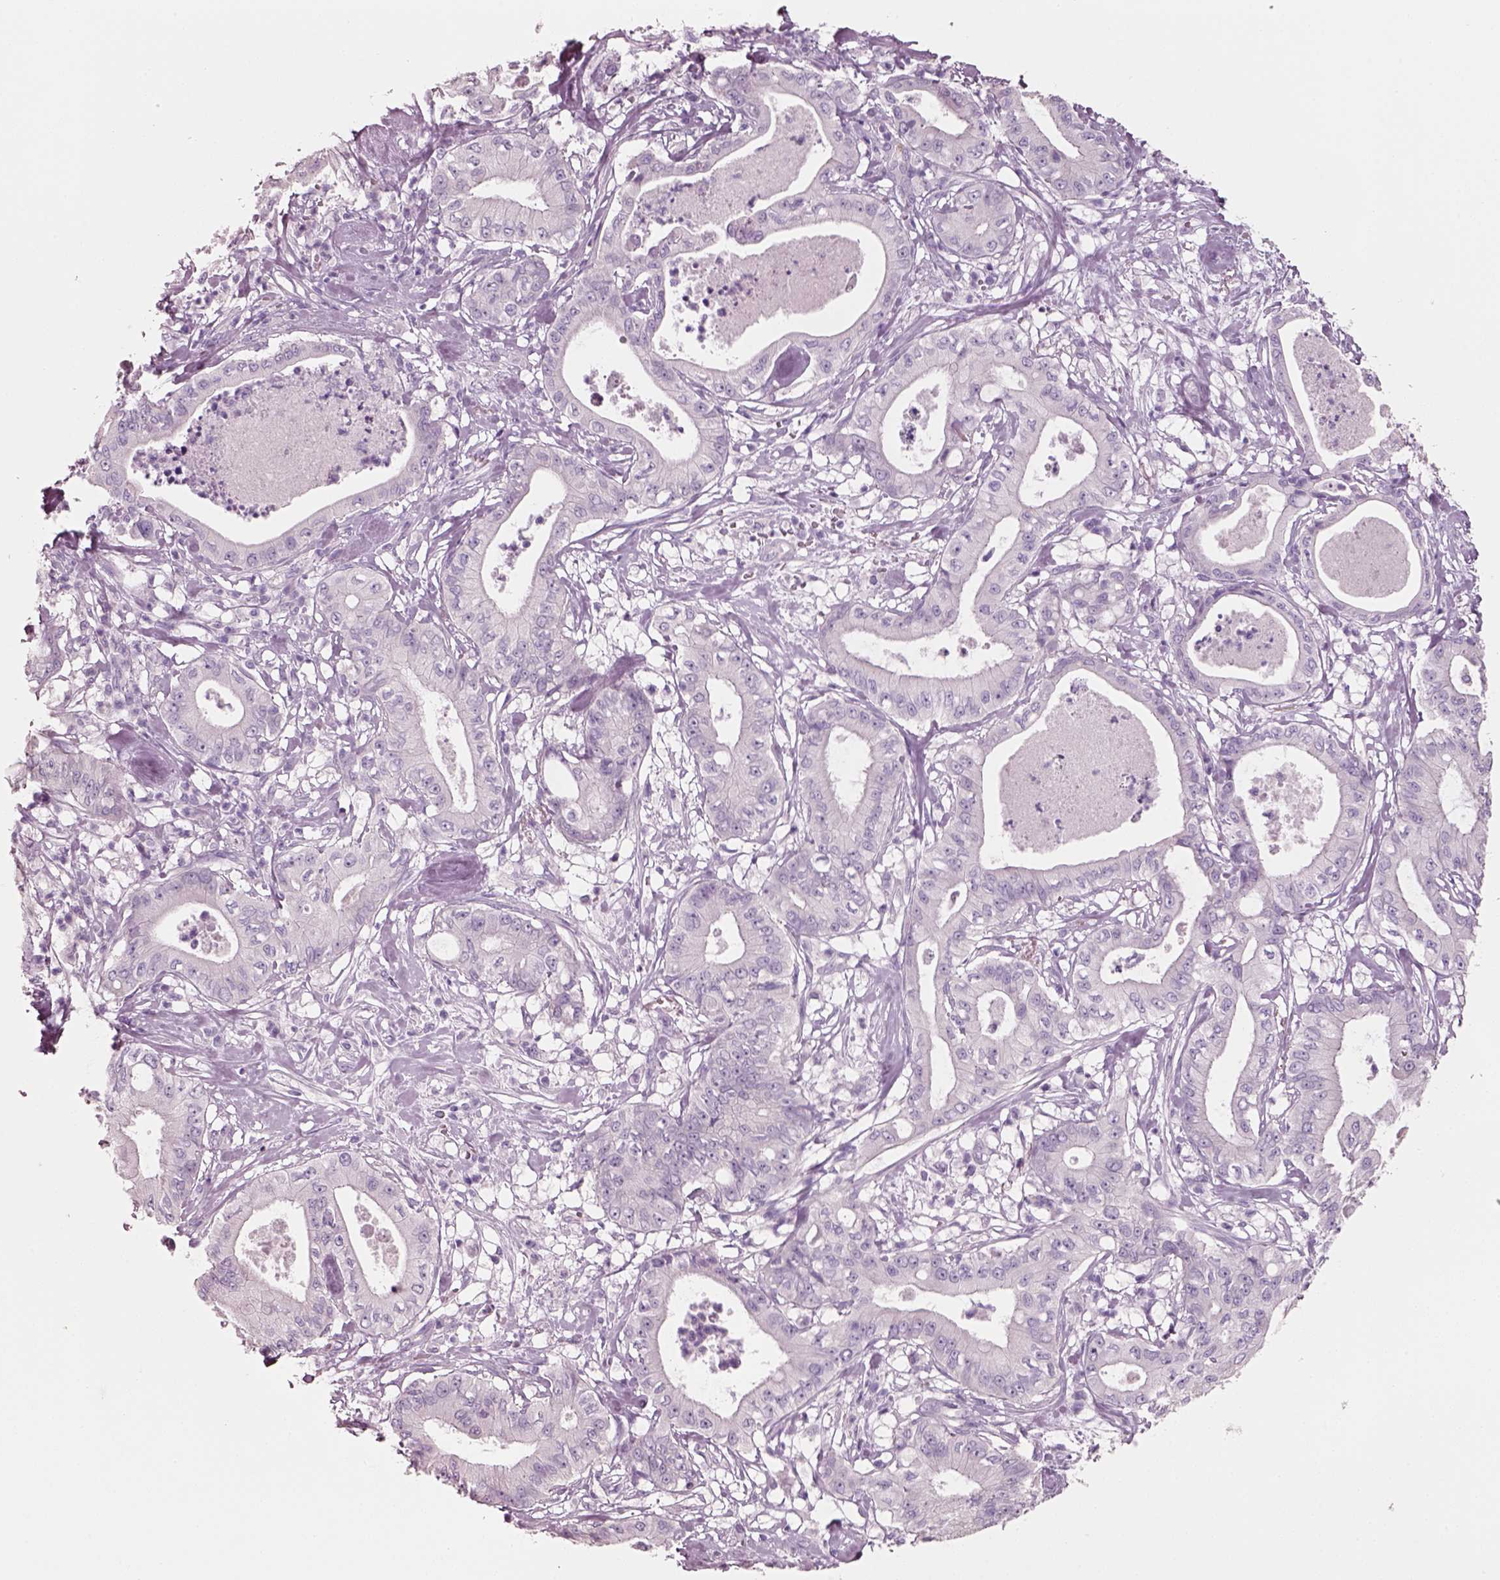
{"staining": {"intensity": "negative", "quantity": "none", "location": "none"}, "tissue": "pancreatic cancer", "cell_type": "Tumor cells", "image_type": "cancer", "snomed": [{"axis": "morphology", "description": "Adenocarcinoma, NOS"}, {"axis": "topography", "description": "Pancreas"}], "caption": "Pancreatic adenocarcinoma stained for a protein using immunohistochemistry demonstrates no positivity tumor cells.", "gene": "PNOC", "patient": {"sex": "male", "age": 71}}